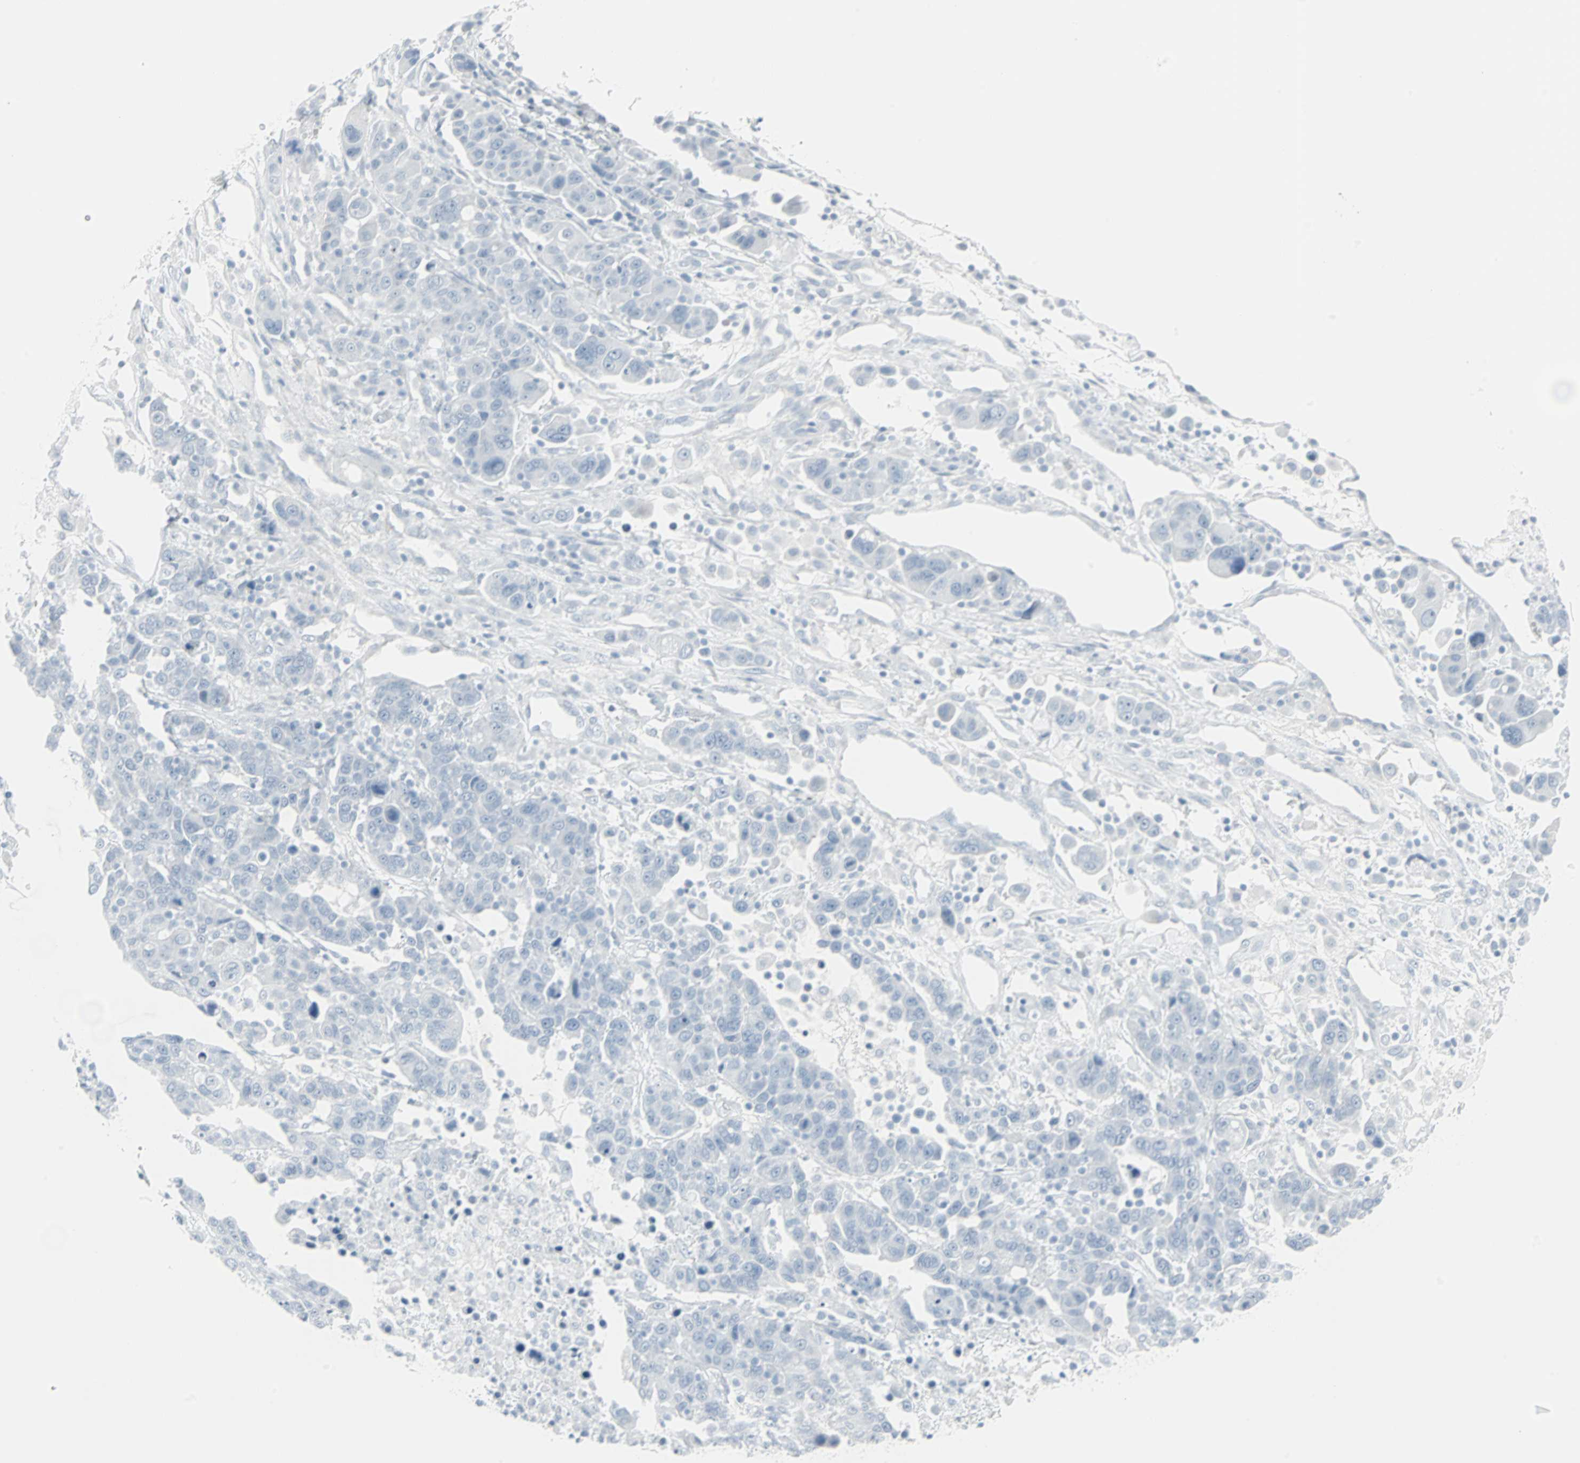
{"staining": {"intensity": "negative", "quantity": "none", "location": "none"}, "tissue": "breast cancer", "cell_type": "Tumor cells", "image_type": "cancer", "snomed": [{"axis": "morphology", "description": "Duct carcinoma"}, {"axis": "topography", "description": "Breast"}], "caption": "Micrograph shows no significant protein positivity in tumor cells of intraductal carcinoma (breast).", "gene": "LANCL3", "patient": {"sex": "female", "age": 37}}